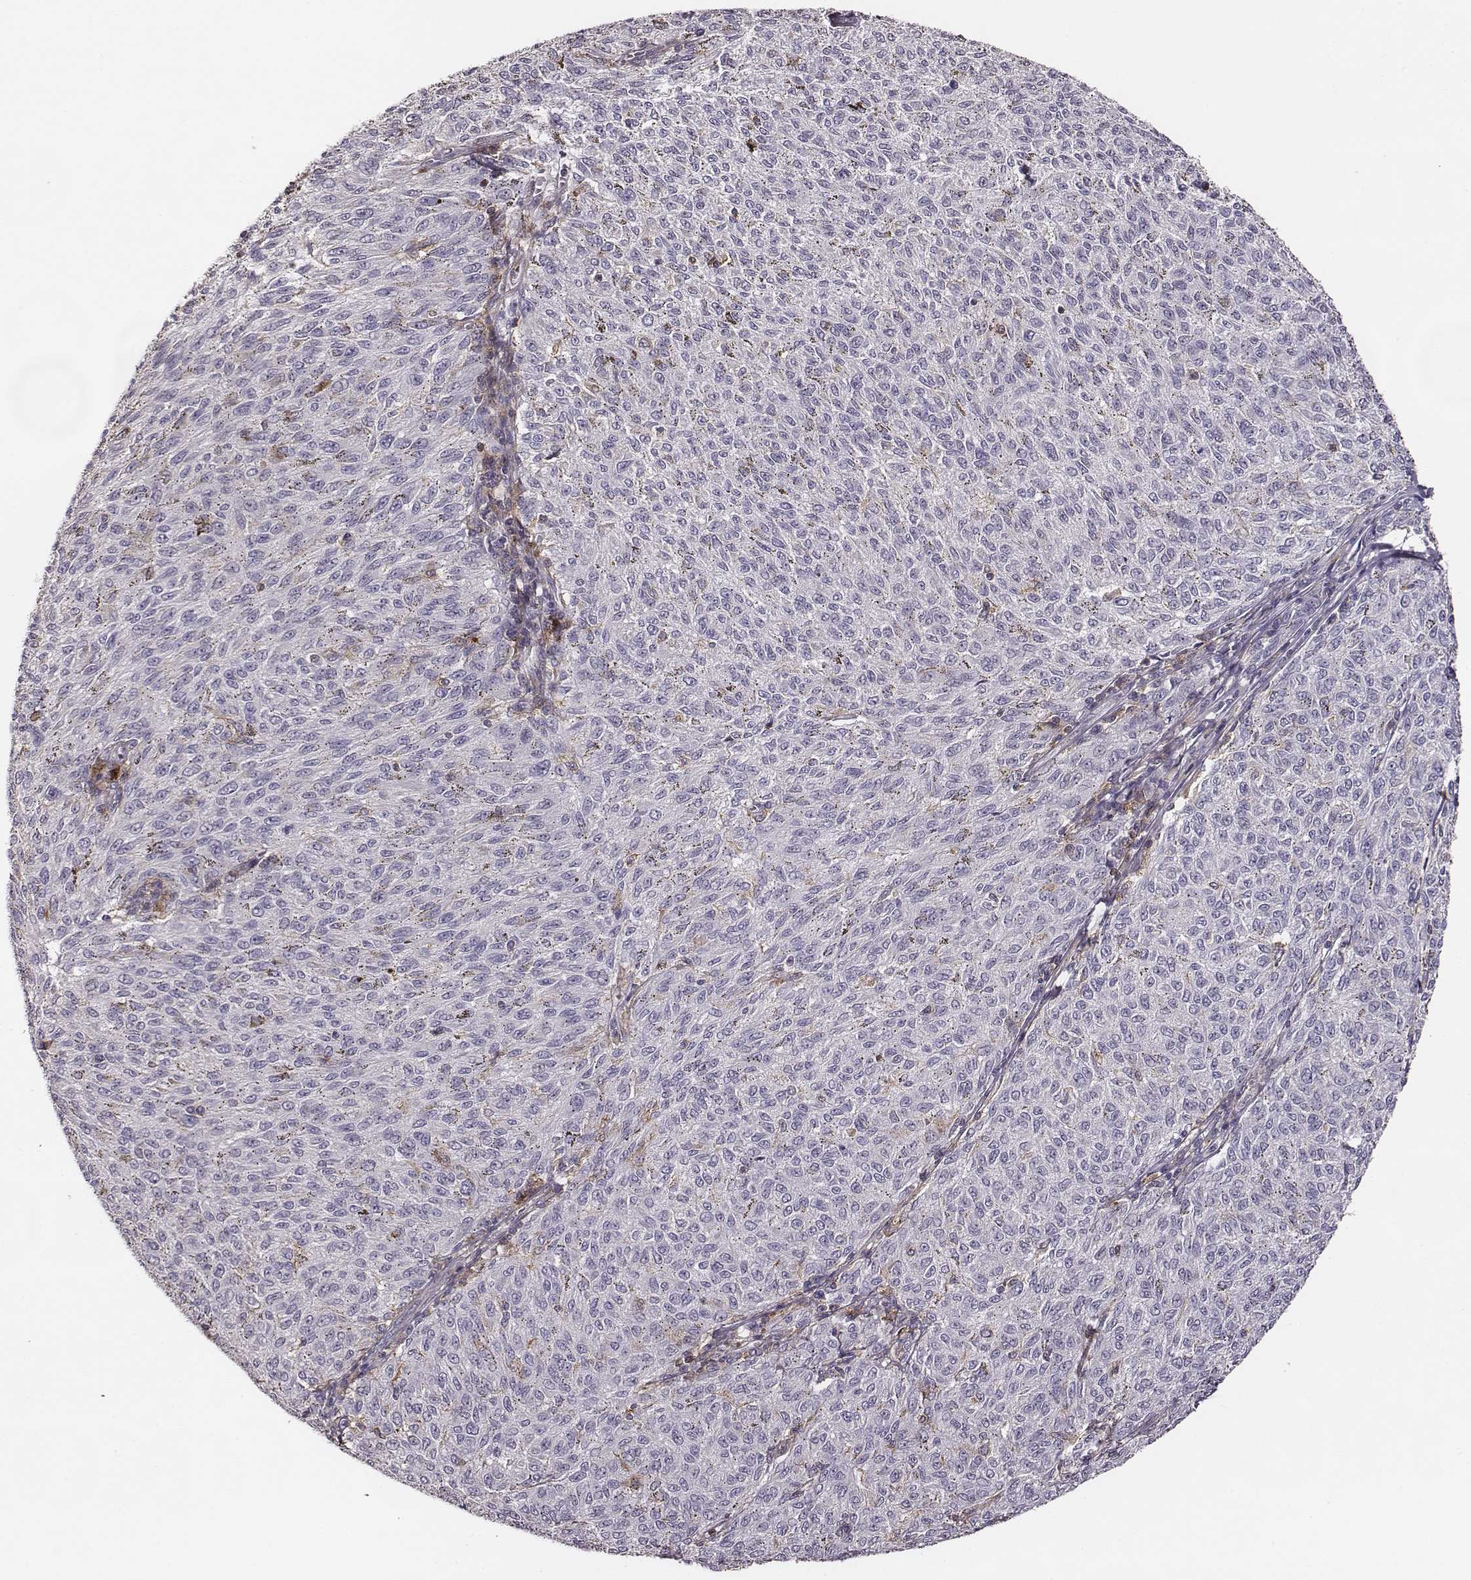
{"staining": {"intensity": "negative", "quantity": "none", "location": "none"}, "tissue": "melanoma", "cell_type": "Tumor cells", "image_type": "cancer", "snomed": [{"axis": "morphology", "description": "Malignant melanoma, NOS"}, {"axis": "topography", "description": "Skin"}], "caption": "There is no significant staining in tumor cells of malignant melanoma.", "gene": "ZYX", "patient": {"sex": "female", "age": 72}}